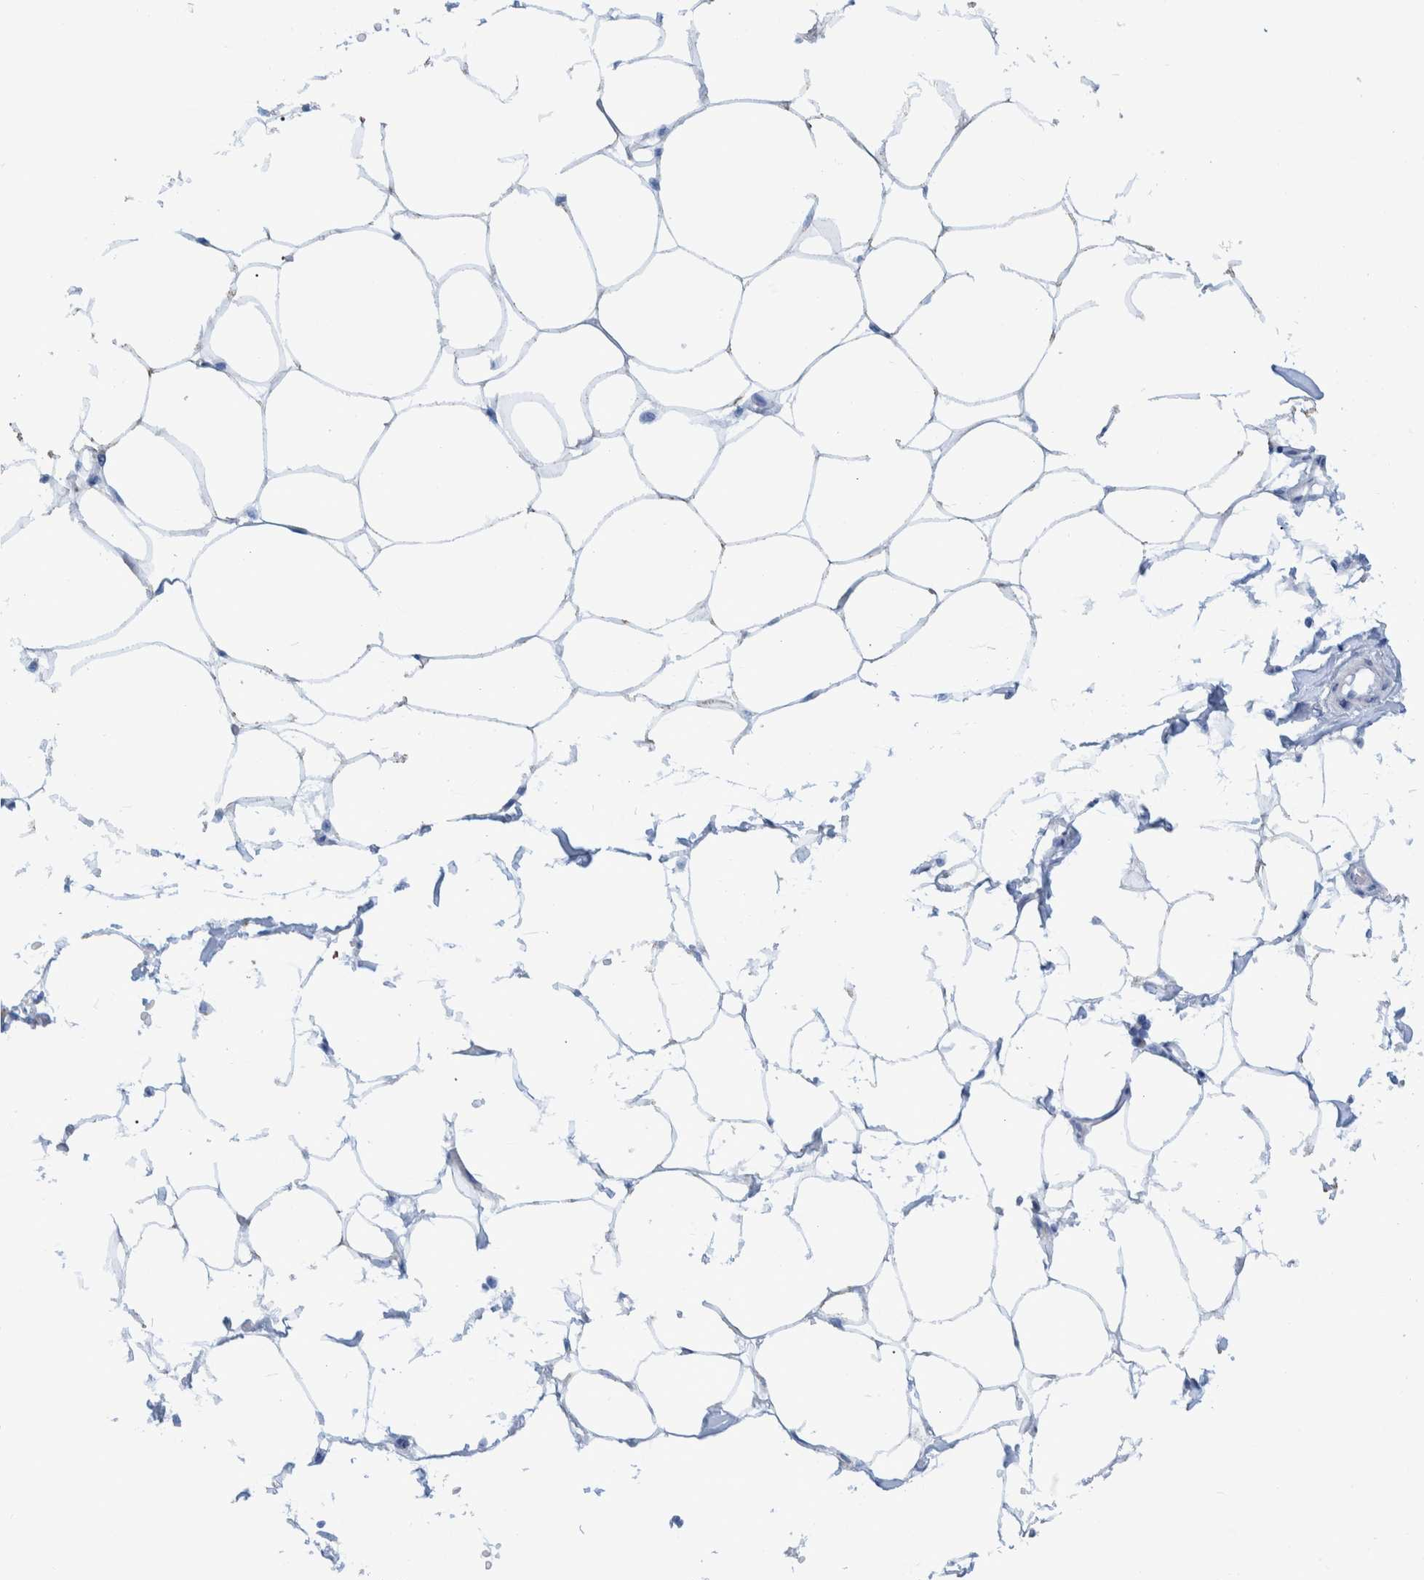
{"staining": {"intensity": "weak", "quantity": ">75%", "location": "cytoplasmic/membranous"}, "tissue": "adipose tissue", "cell_type": "Adipocytes", "image_type": "normal", "snomed": [{"axis": "morphology", "description": "Normal tissue, NOS"}, {"axis": "morphology", "description": "Adenocarcinoma, NOS"}, {"axis": "topography", "description": "Colon"}, {"axis": "topography", "description": "Peripheral nerve tissue"}], "caption": "Protein staining demonstrates weak cytoplasmic/membranous expression in approximately >75% of adipocytes in unremarkable adipose tissue. The staining was performed using DAB (3,3'-diaminobenzidine), with brown indicating positive protein expression. Nuclei are stained blue with hematoxylin.", "gene": "BZW2", "patient": {"sex": "male", "age": 14}}